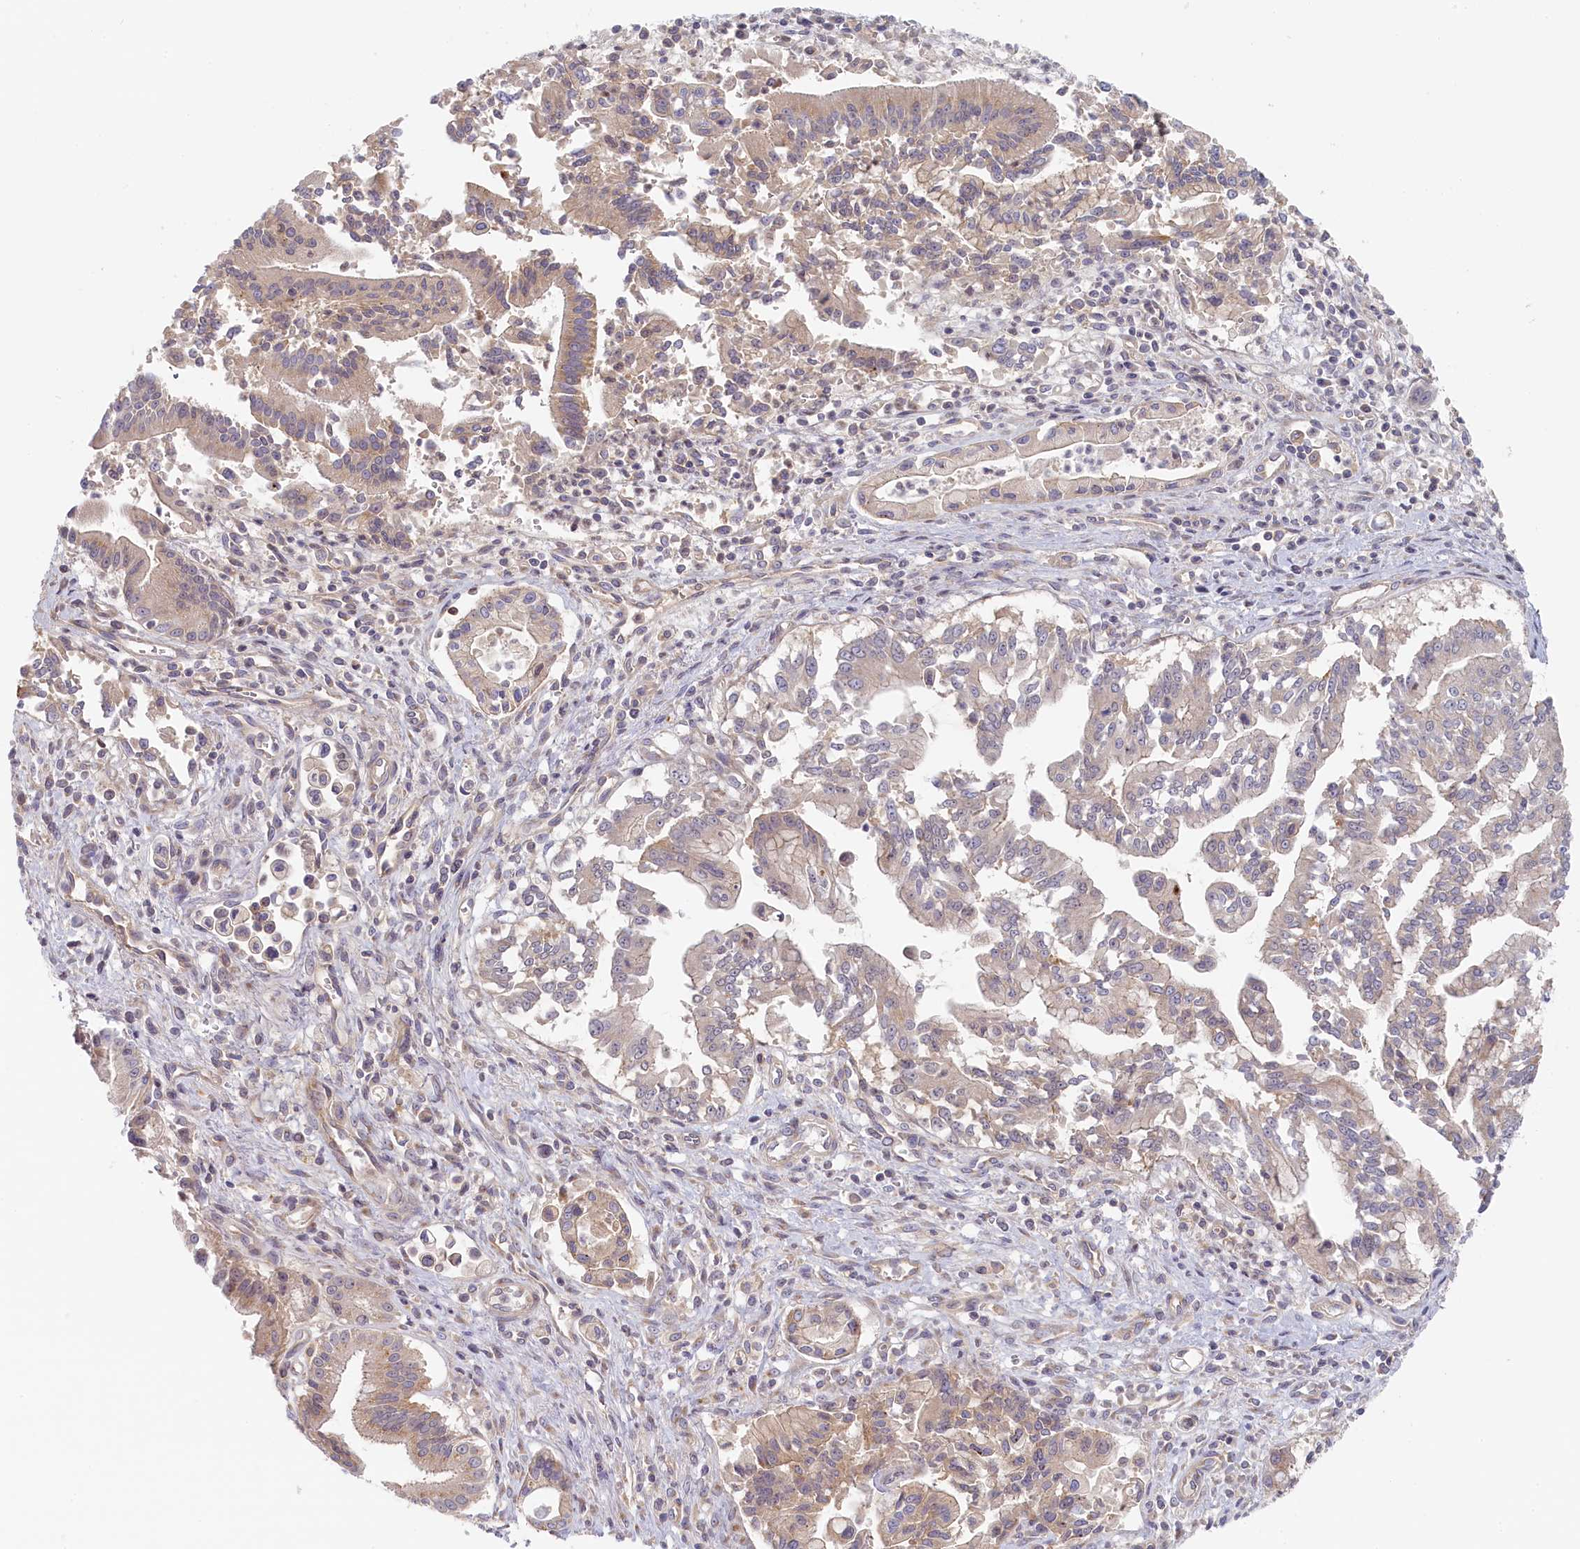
{"staining": {"intensity": "weak", "quantity": "25%-75%", "location": "cytoplasmic/membranous"}, "tissue": "pancreatic cancer", "cell_type": "Tumor cells", "image_type": "cancer", "snomed": [{"axis": "morphology", "description": "Adenocarcinoma, NOS"}, {"axis": "topography", "description": "Pancreas"}], "caption": "Protein expression analysis of pancreatic adenocarcinoma exhibits weak cytoplasmic/membranous expression in approximately 25%-75% of tumor cells.", "gene": "STX16", "patient": {"sex": "male", "age": 78}}